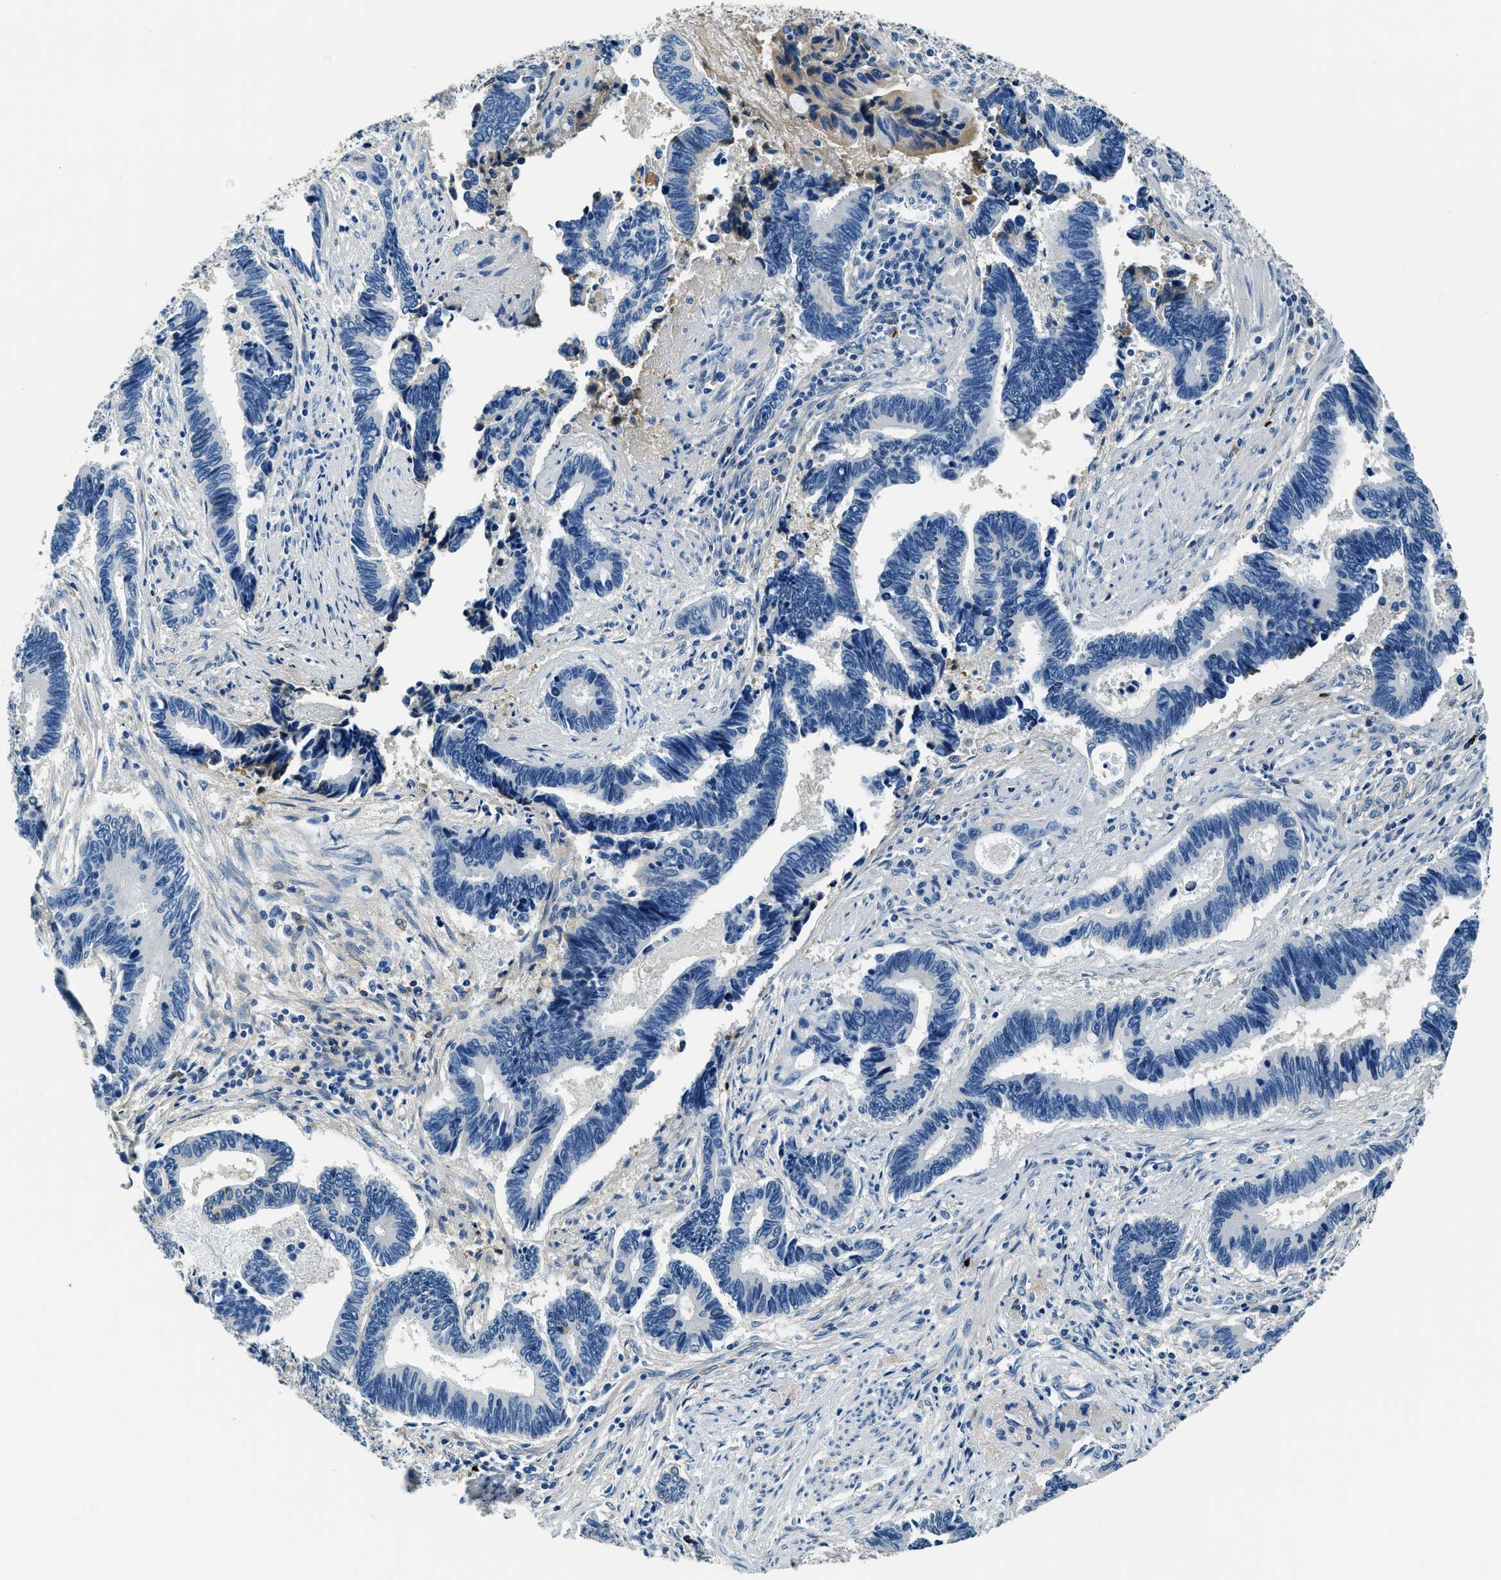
{"staining": {"intensity": "weak", "quantity": "<25%", "location": "cytoplasmic/membranous"}, "tissue": "pancreatic cancer", "cell_type": "Tumor cells", "image_type": "cancer", "snomed": [{"axis": "morphology", "description": "Adenocarcinoma, NOS"}, {"axis": "topography", "description": "Pancreas"}], "caption": "Tumor cells are negative for brown protein staining in adenocarcinoma (pancreatic). (DAB (3,3'-diaminobenzidine) immunohistochemistry visualized using brightfield microscopy, high magnification).", "gene": "TMEM186", "patient": {"sex": "female", "age": 70}}